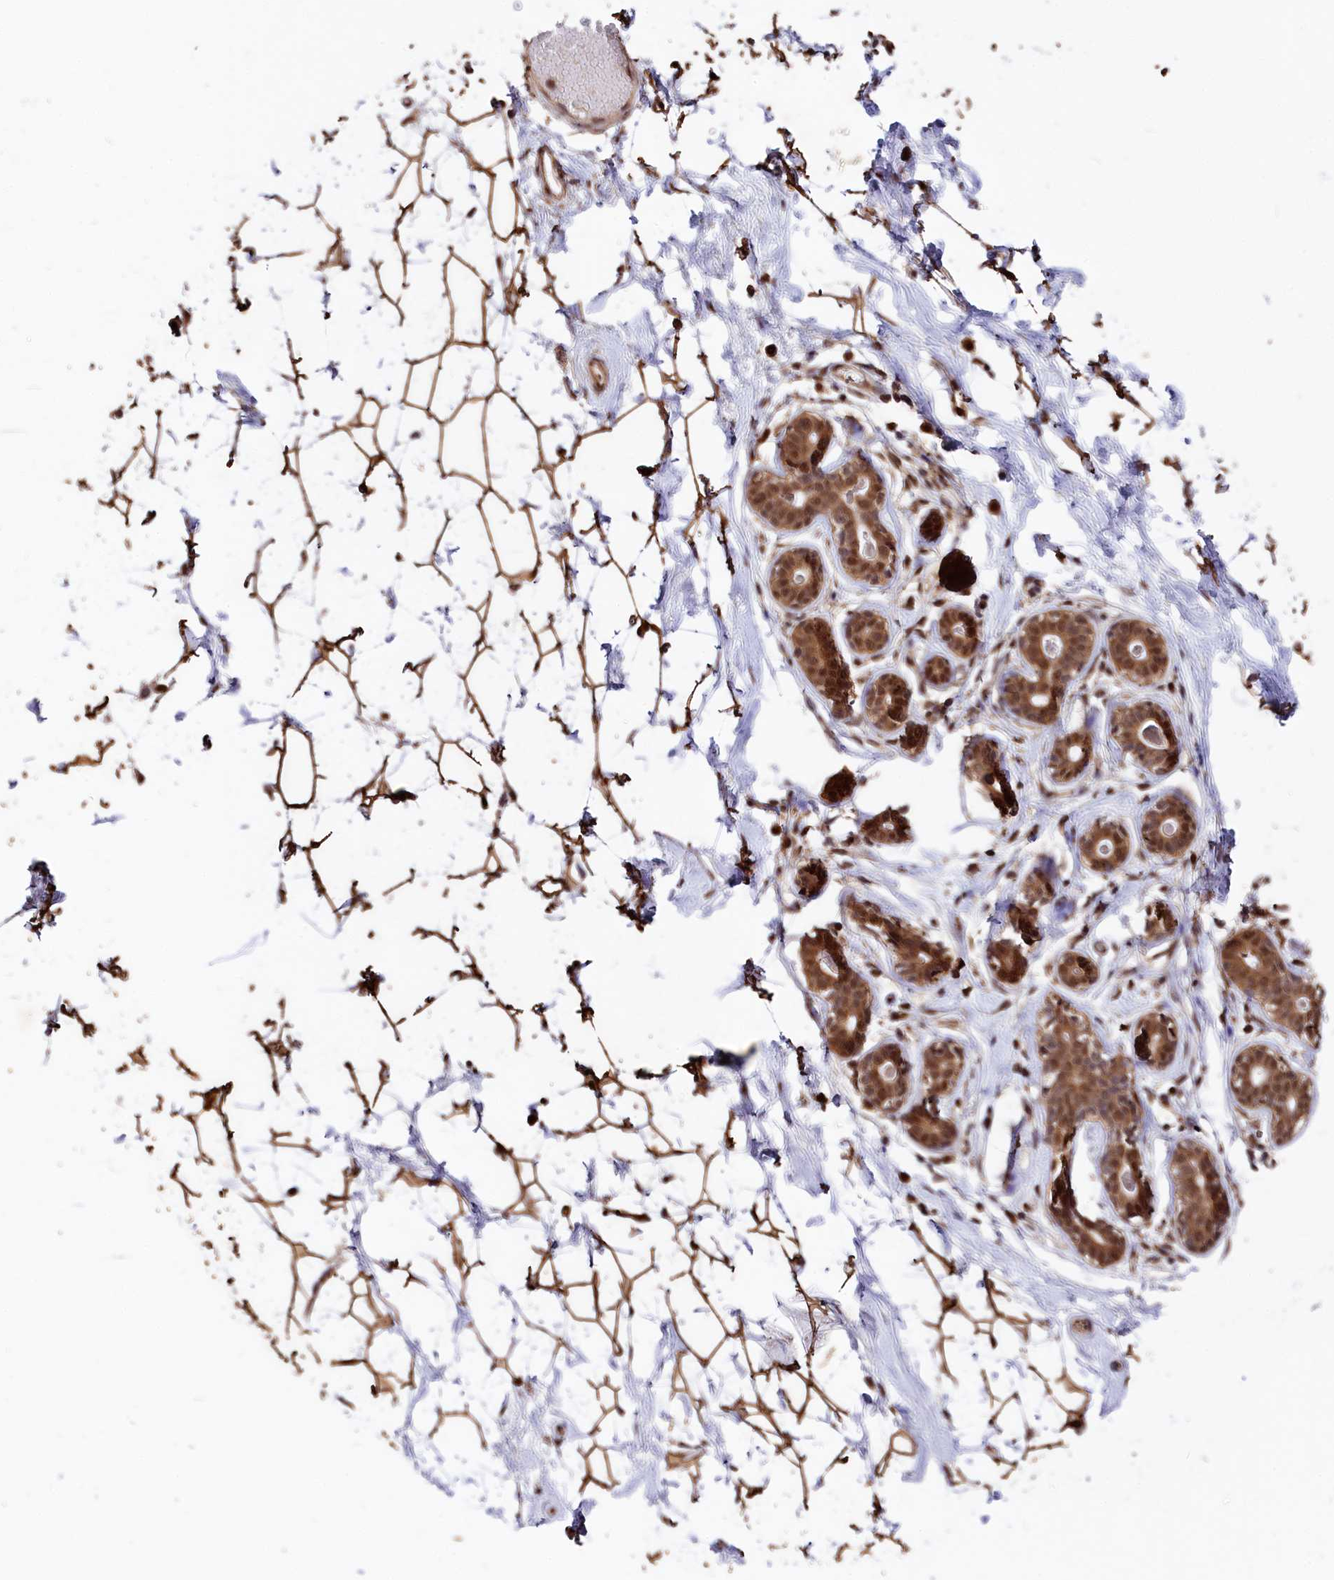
{"staining": {"intensity": "moderate", "quantity": ">75%", "location": "cytoplasmic/membranous,nuclear"}, "tissue": "breast", "cell_type": "Adipocytes", "image_type": "normal", "snomed": [{"axis": "morphology", "description": "Normal tissue, NOS"}, {"axis": "morphology", "description": "Adenoma, NOS"}, {"axis": "topography", "description": "Breast"}], "caption": "Protein expression analysis of benign human breast reveals moderate cytoplasmic/membranous,nuclear staining in about >75% of adipocytes. (Stains: DAB (3,3'-diaminobenzidine) in brown, nuclei in blue, Microscopy: brightfield microscopy at high magnification).", "gene": "ADRM1", "patient": {"sex": "female", "age": 23}}